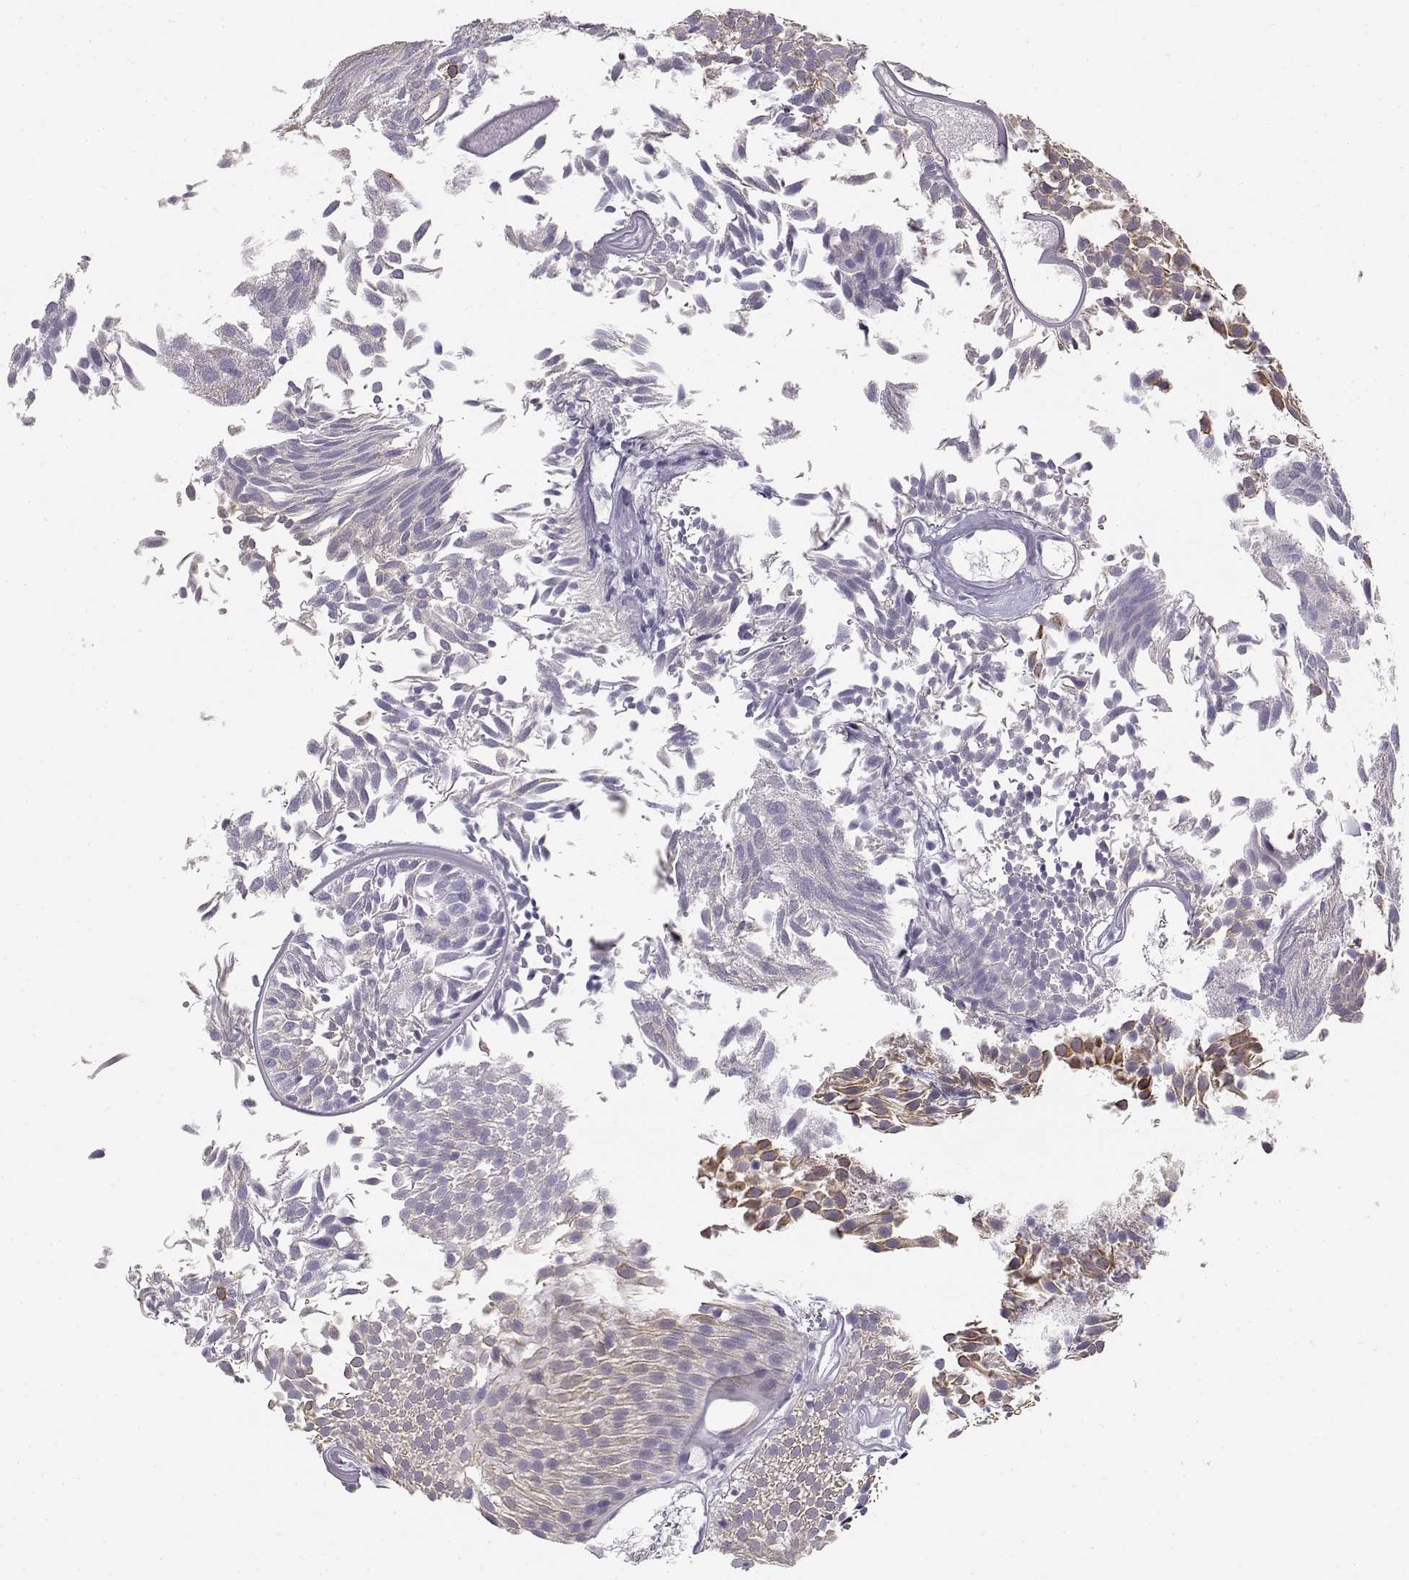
{"staining": {"intensity": "negative", "quantity": "none", "location": "none"}, "tissue": "urothelial cancer", "cell_type": "Tumor cells", "image_type": "cancer", "snomed": [{"axis": "morphology", "description": "Urothelial carcinoma, Low grade"}, {"axis": "topography", "description": "Urinary bladder"}], "caption": "An image of human low-grade urothelial carcinoma is negative for staining in tumor cells.", "gene": "NUTM1", "patient": {"sex": "male", "age": 52}}